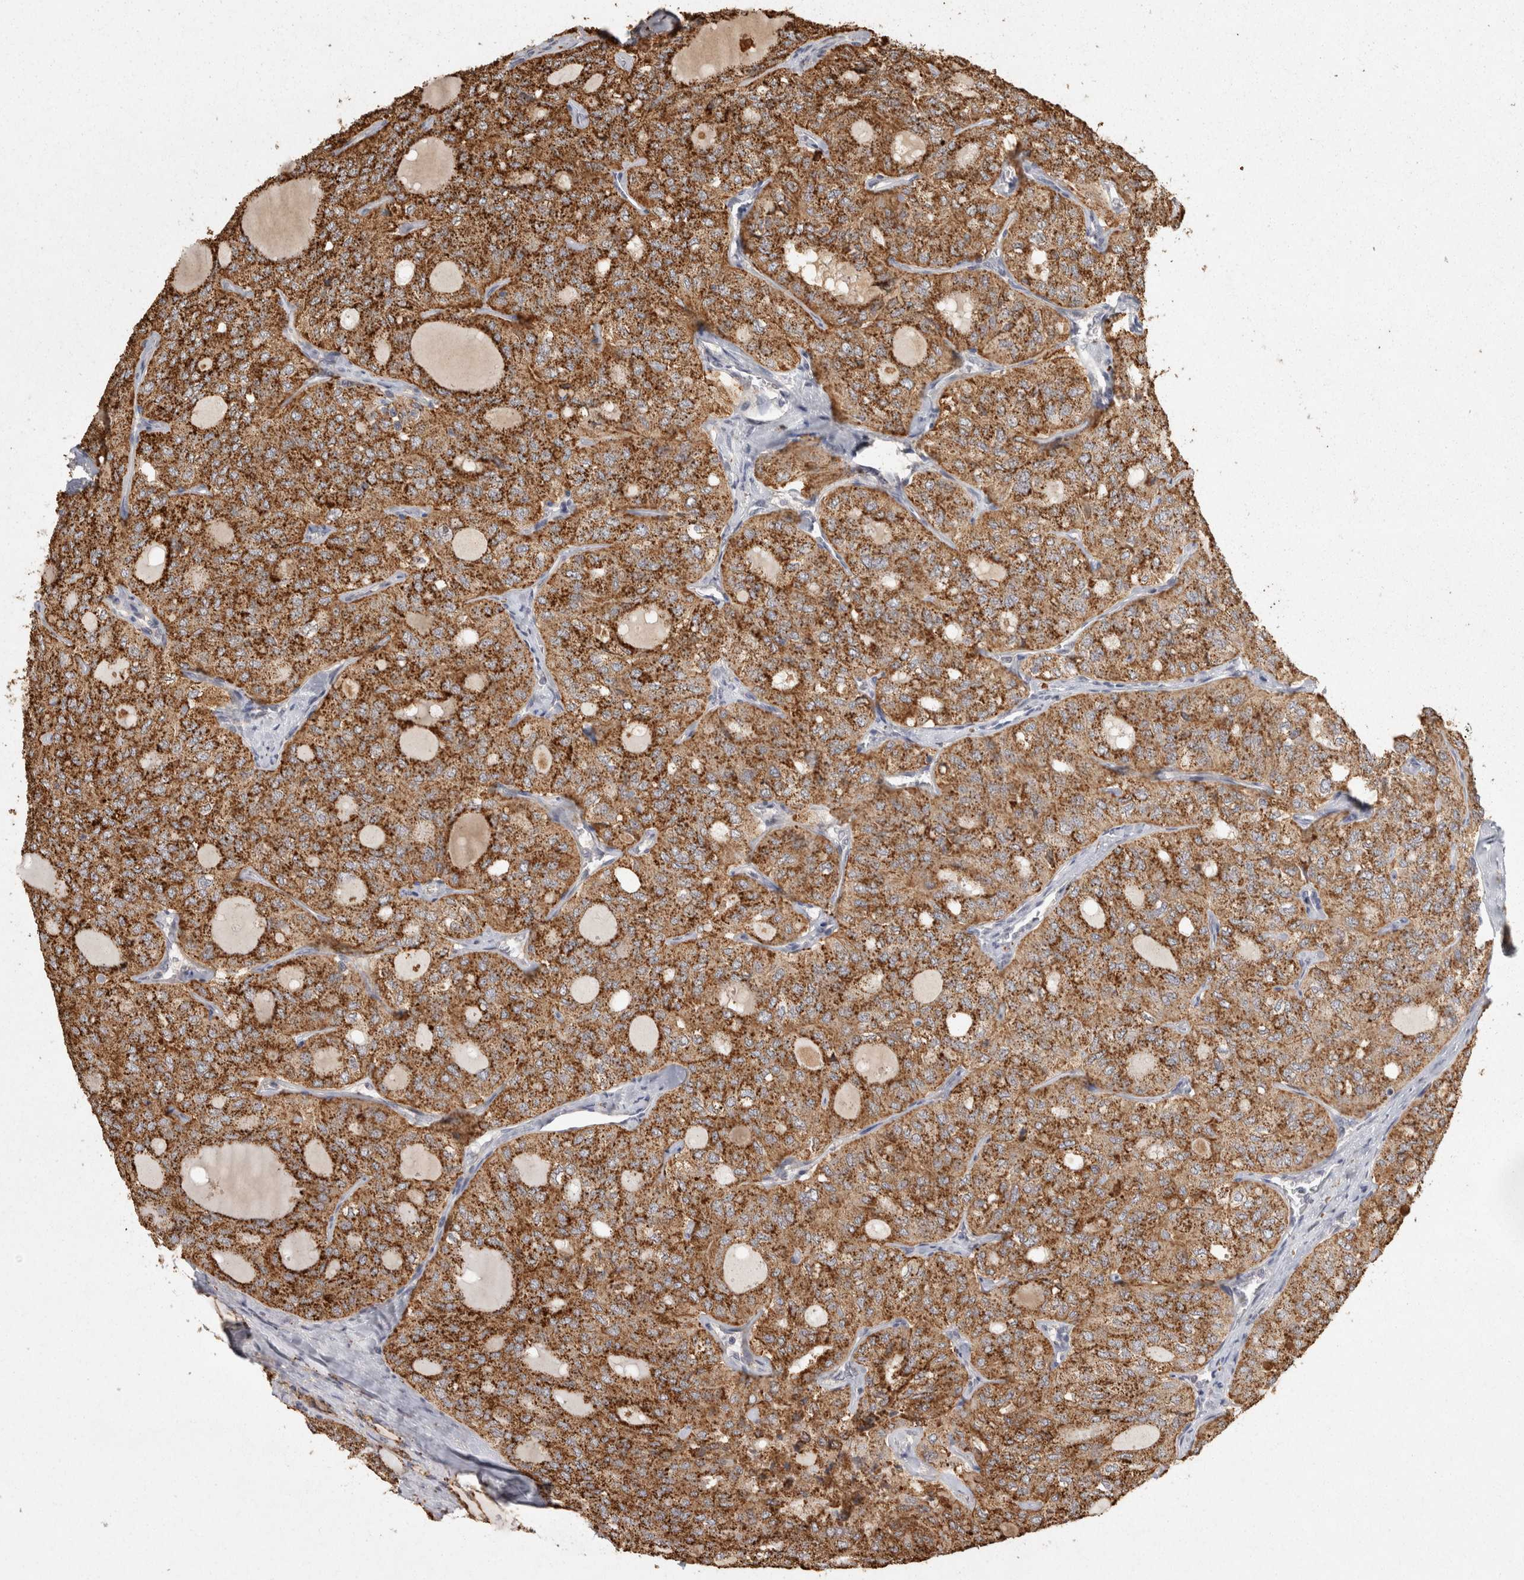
{"staining": {"intensity": "strong", "quantity": ">75%", "location": "cytoplasmic/membranous"}, "tissue": "thyroid cancer", "cell_type": "Tumor cells", "image_type": "cancer", "snomed": [{"axis": "morphology", "description": "Follicular adenoma carcinoma, NOS"}, {"axis": "topography", "description": "Thyroid gland"}], "caption": "Human thyroid cancer (follicular adenoma carcinoma) stained with a protein marker shows strong staining in tumor cells.", "gene": "ACAT2", "patient": {"sex": "male", "age": 75}}